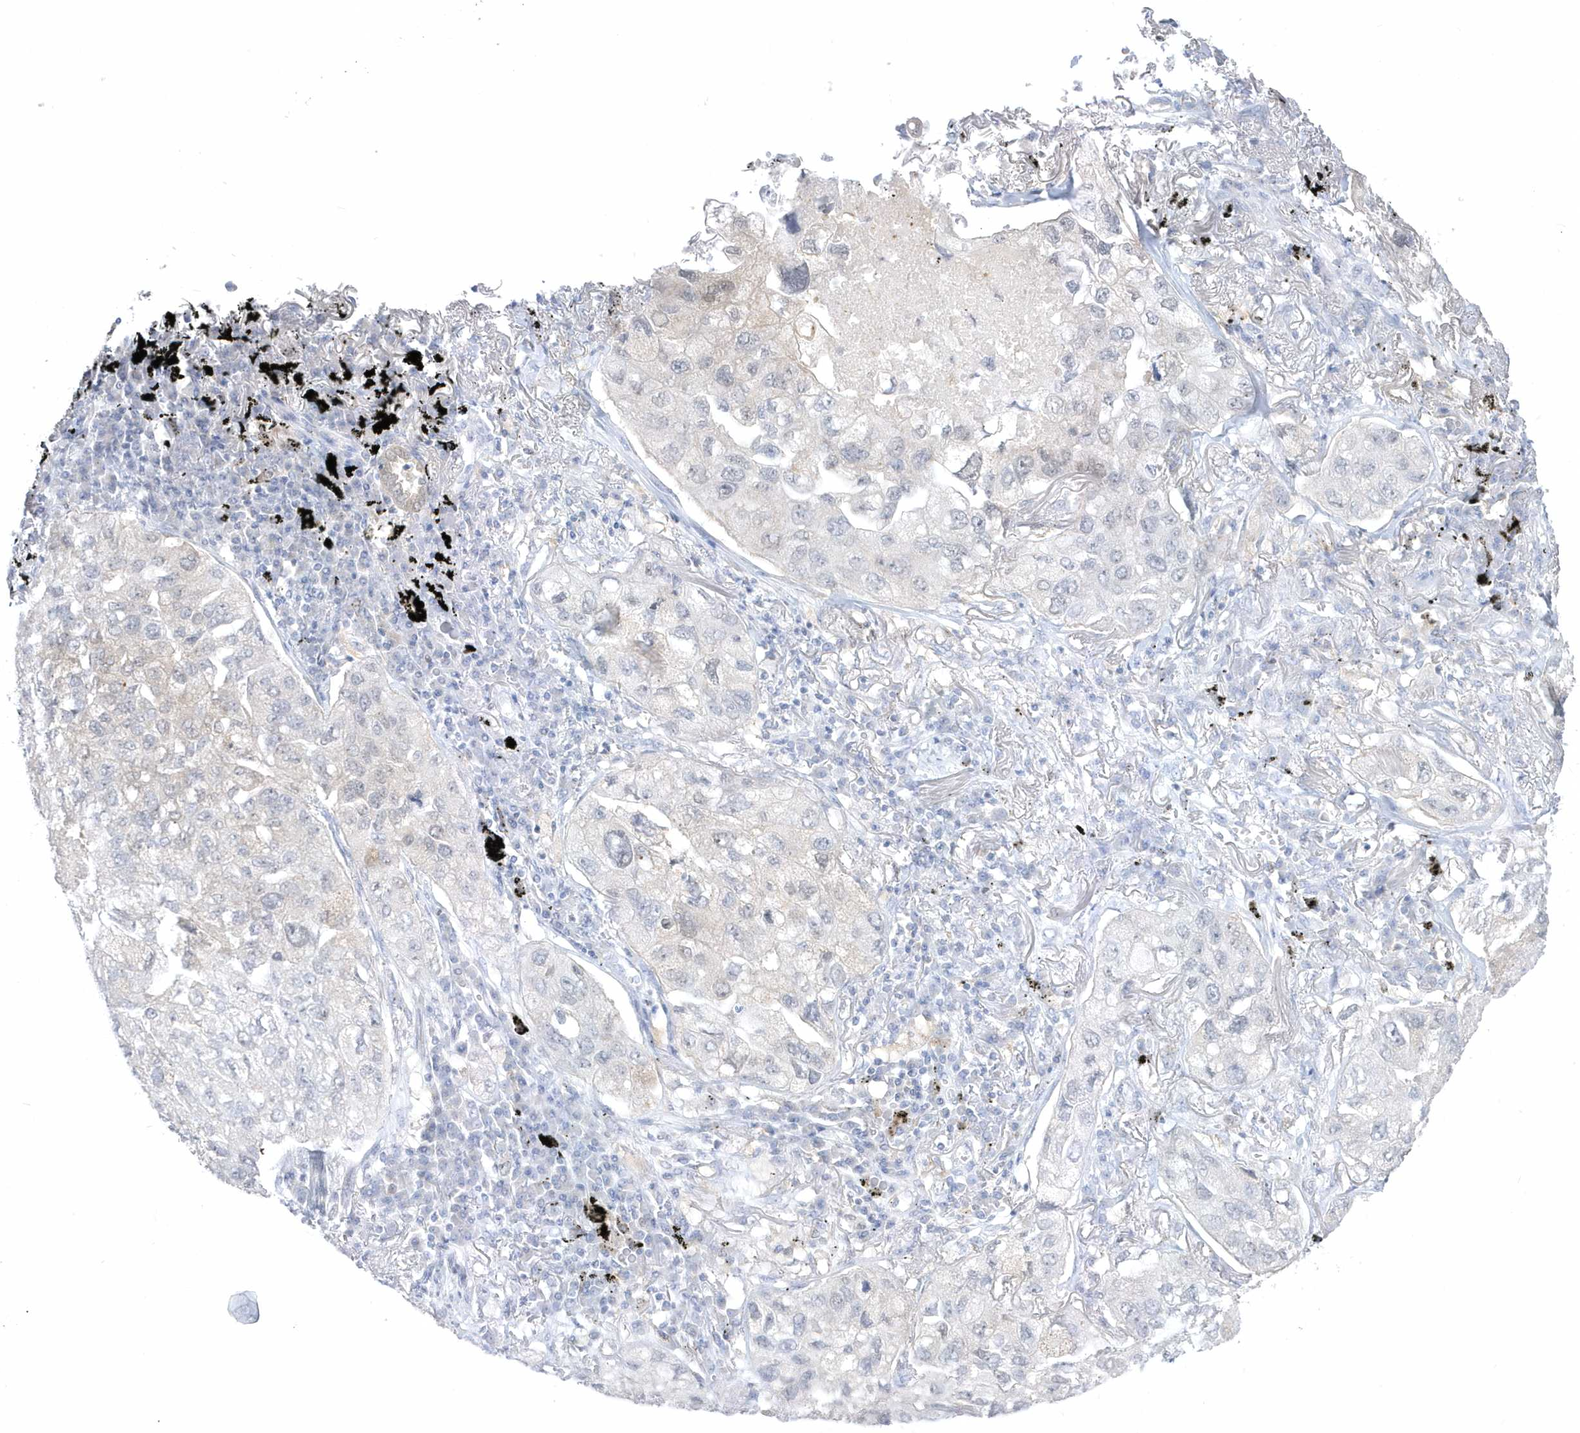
{"staining": {"intensity": "negative", "quantity": "none", "location": "none"}, "tissue": "lung cancer", "cell_type": "Tumor cells", "image_type": "cancer", "snomed": [{"axis": "morphology", "description": "Adenocarcinoma, NOS"}, {"axis": "topography", "description": "Lung"}], "caption": "Immunohistochemistry image of adenocarcinoma (lung) stained for a protein (brown), which exhibits no positivity in tumor cells.", "gene": "PCBD1", "patient": {"sex": "male", "age": 65}}